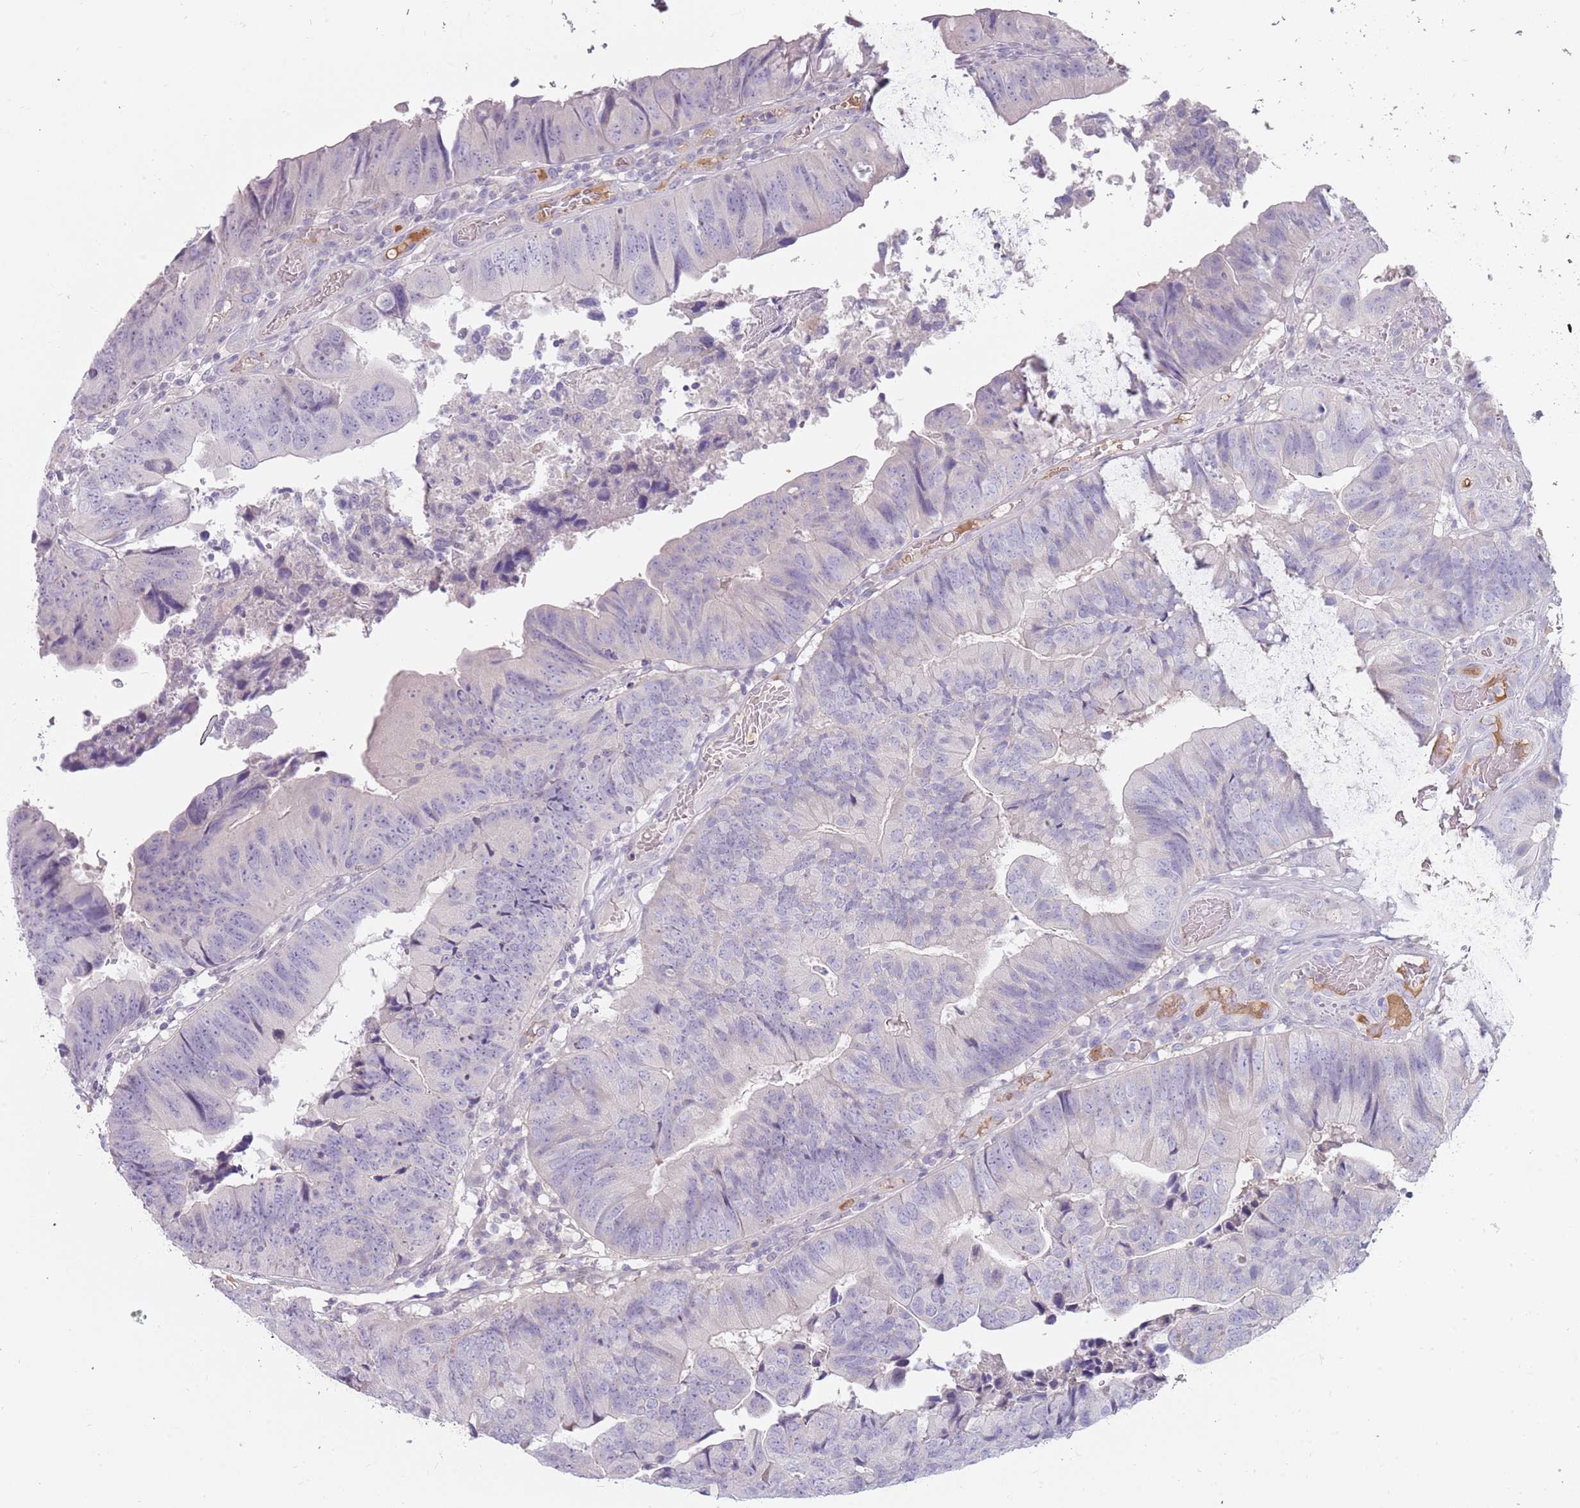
{"staining": {"intensity": "negative", "quantity": "none", "location": "none"}, "tissue": "colorectal cancer", "cell_type": "Tumor cells", "image_type": "cancer", "snomed": [{"axis": "morphology", "description": "Adenocarcinoma, NOS"}, {"axis": "topography", "description": "Colon"}], "caption": "Immunohistochemistry histopathology image of neoplastic tissue: human colorectal adenocarcinoma stained with DAB exhibits no significant protein expression in tumor cells.", "gene": "DDX4", "patient": {"sex": "female", "age": 67}}